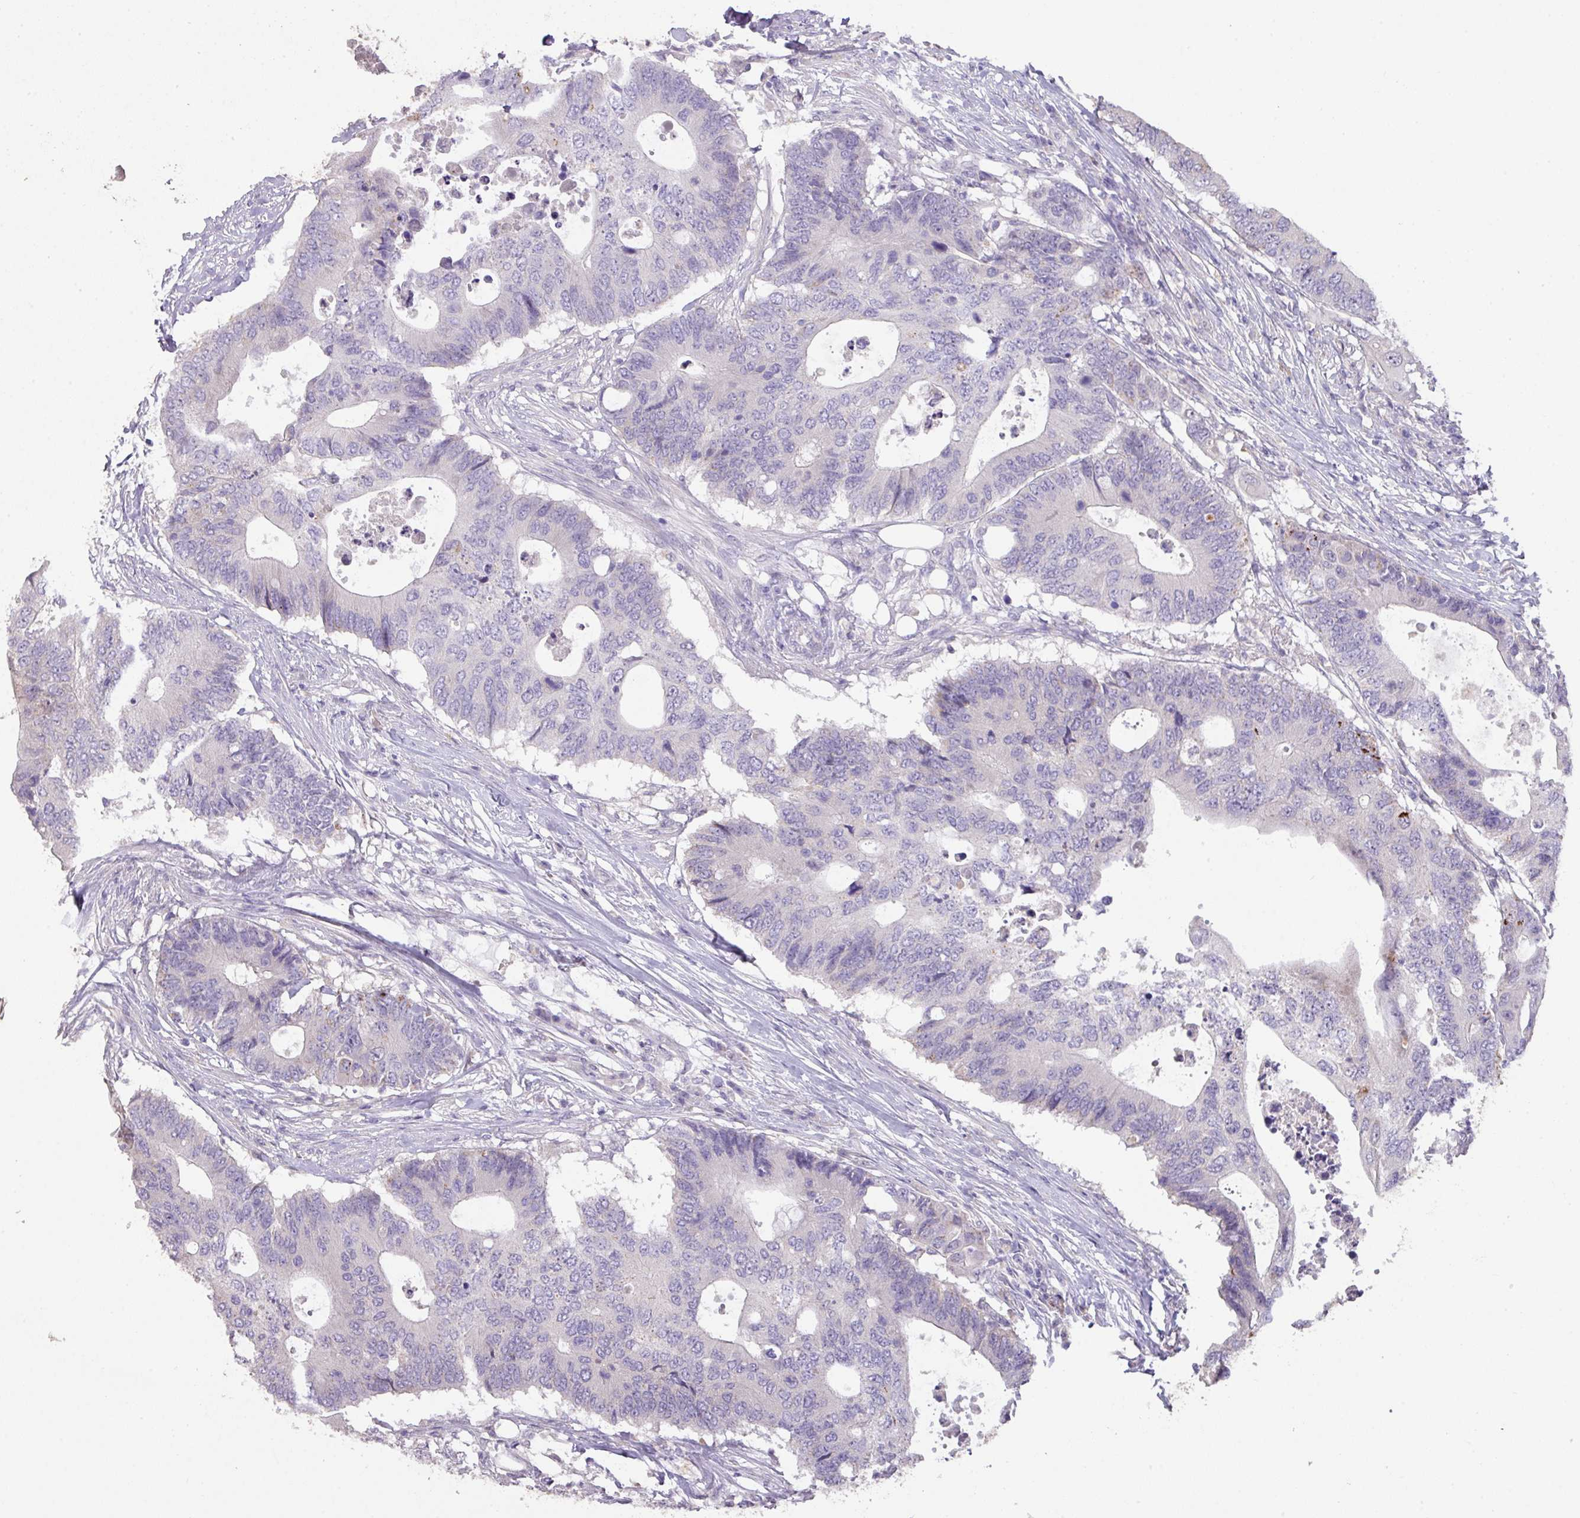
{"staining": {"intensity": "negative", "quantity": "none", "location": "none"}, "tissue": "colorectal cancer", "cell_type": "Tumor cells", "image_type": "cancer", "snomed": [{"axis": "morphology", "description": "Adenocarcinoma, NOS"}, {"axis": "topography", "description": "Colon"}], "caption": "IHC of human colorectal cancer reveals no expression in tumor cells.", "gene": "PRADC1", "patient": {"sex": "male", "age": 71}}